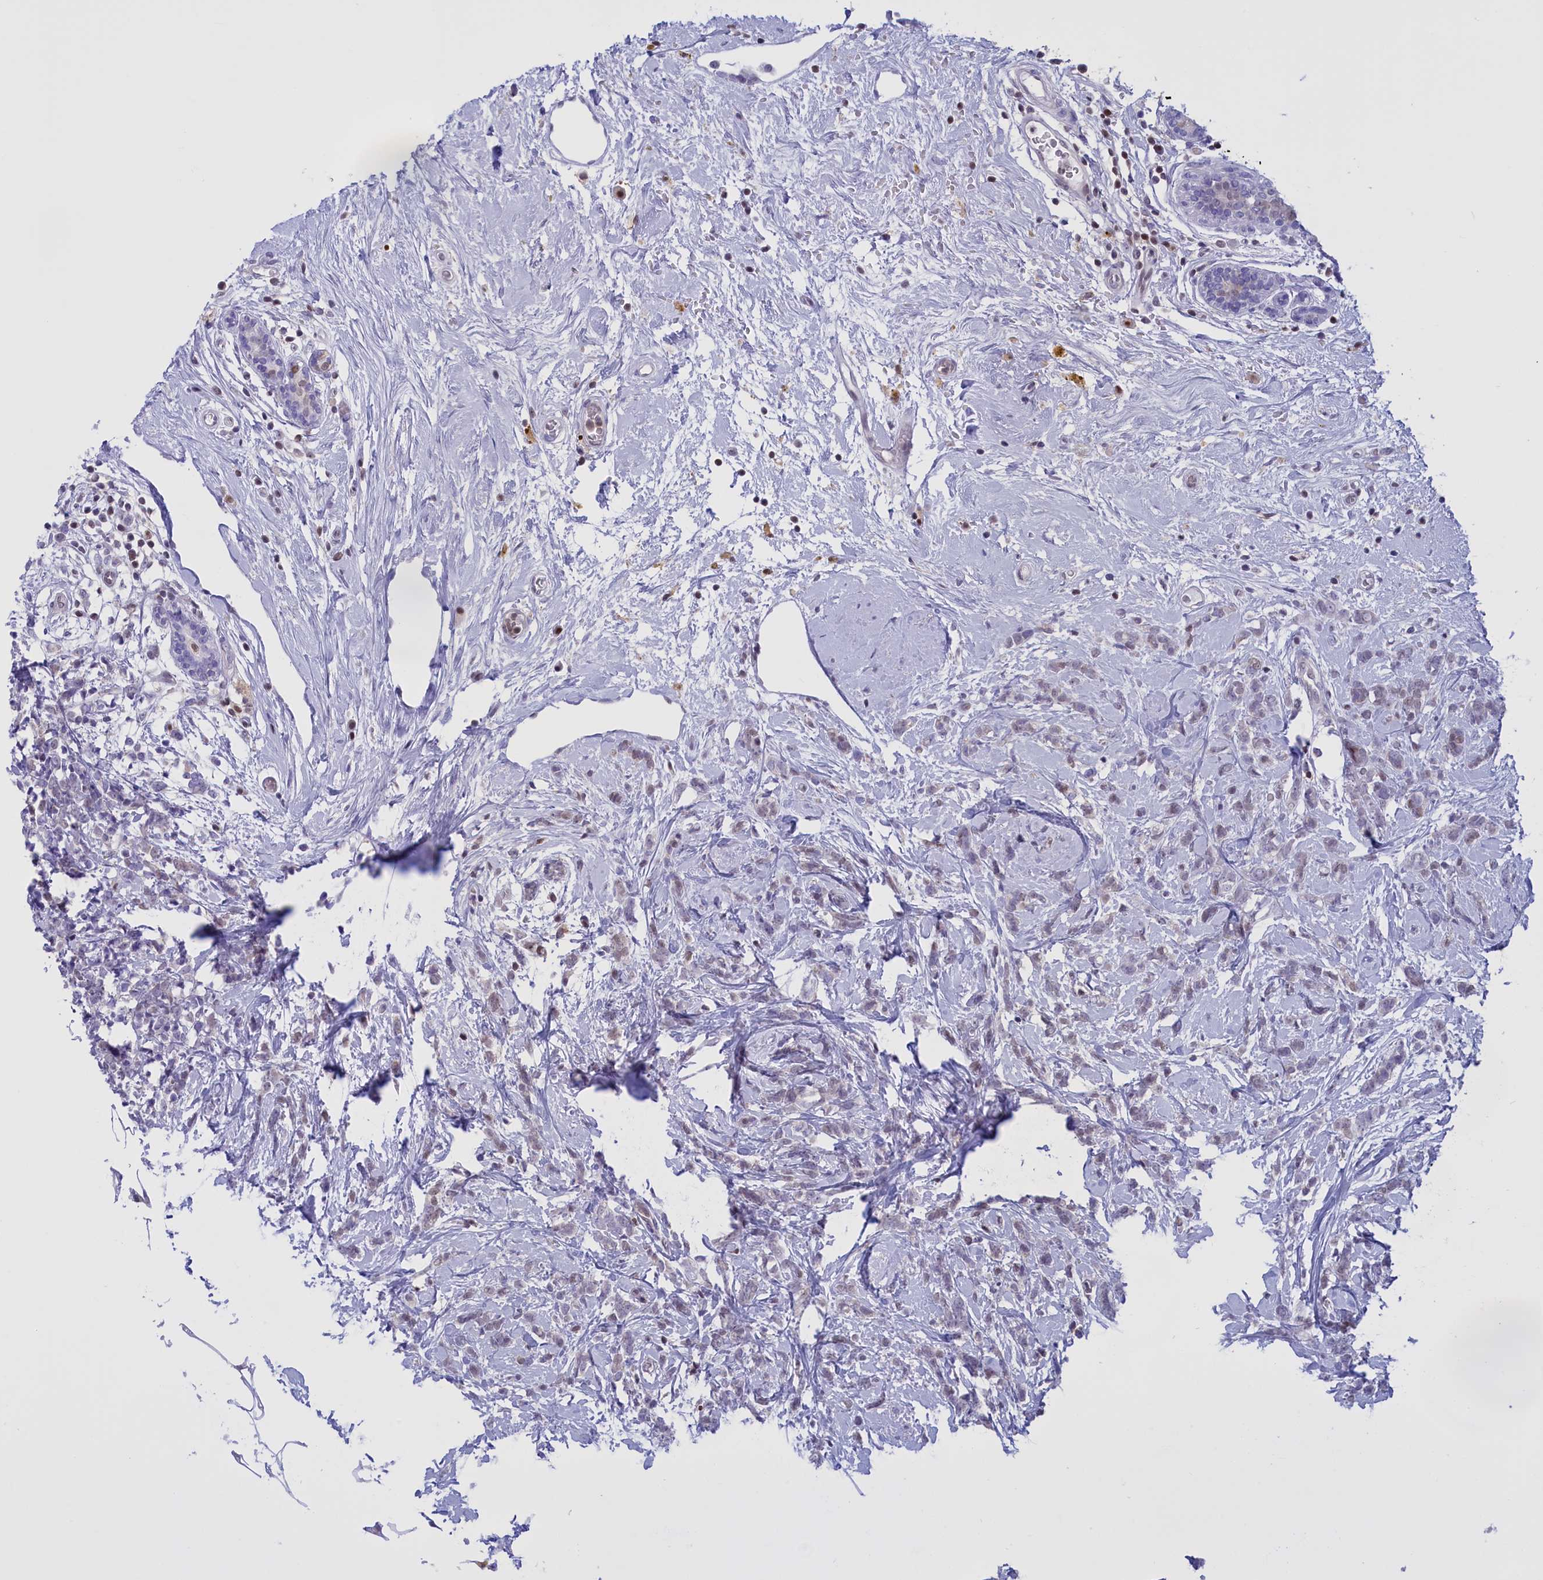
{"staining": {"intensity": "moderate", "quantity": "<25%", "location": "nuclear"}, "tissue": "breast cancer", "cell_type": "Tumor cells", "image_type": "cancer", "snomed": [{"axis": "morphology", "description": "Lobular carcinoma"}, {"axis": "topography", "description": "Breast"}], "caption": "A brown stain highlights moderate nuclear expression of a protein in human breast cancer (lobular carcinoma) tumor cells. (DAB IHC with brightfield microscopy, high magnification).", "gene": "IZUMO2", "patient": {"sex": "female", "age": 58}}